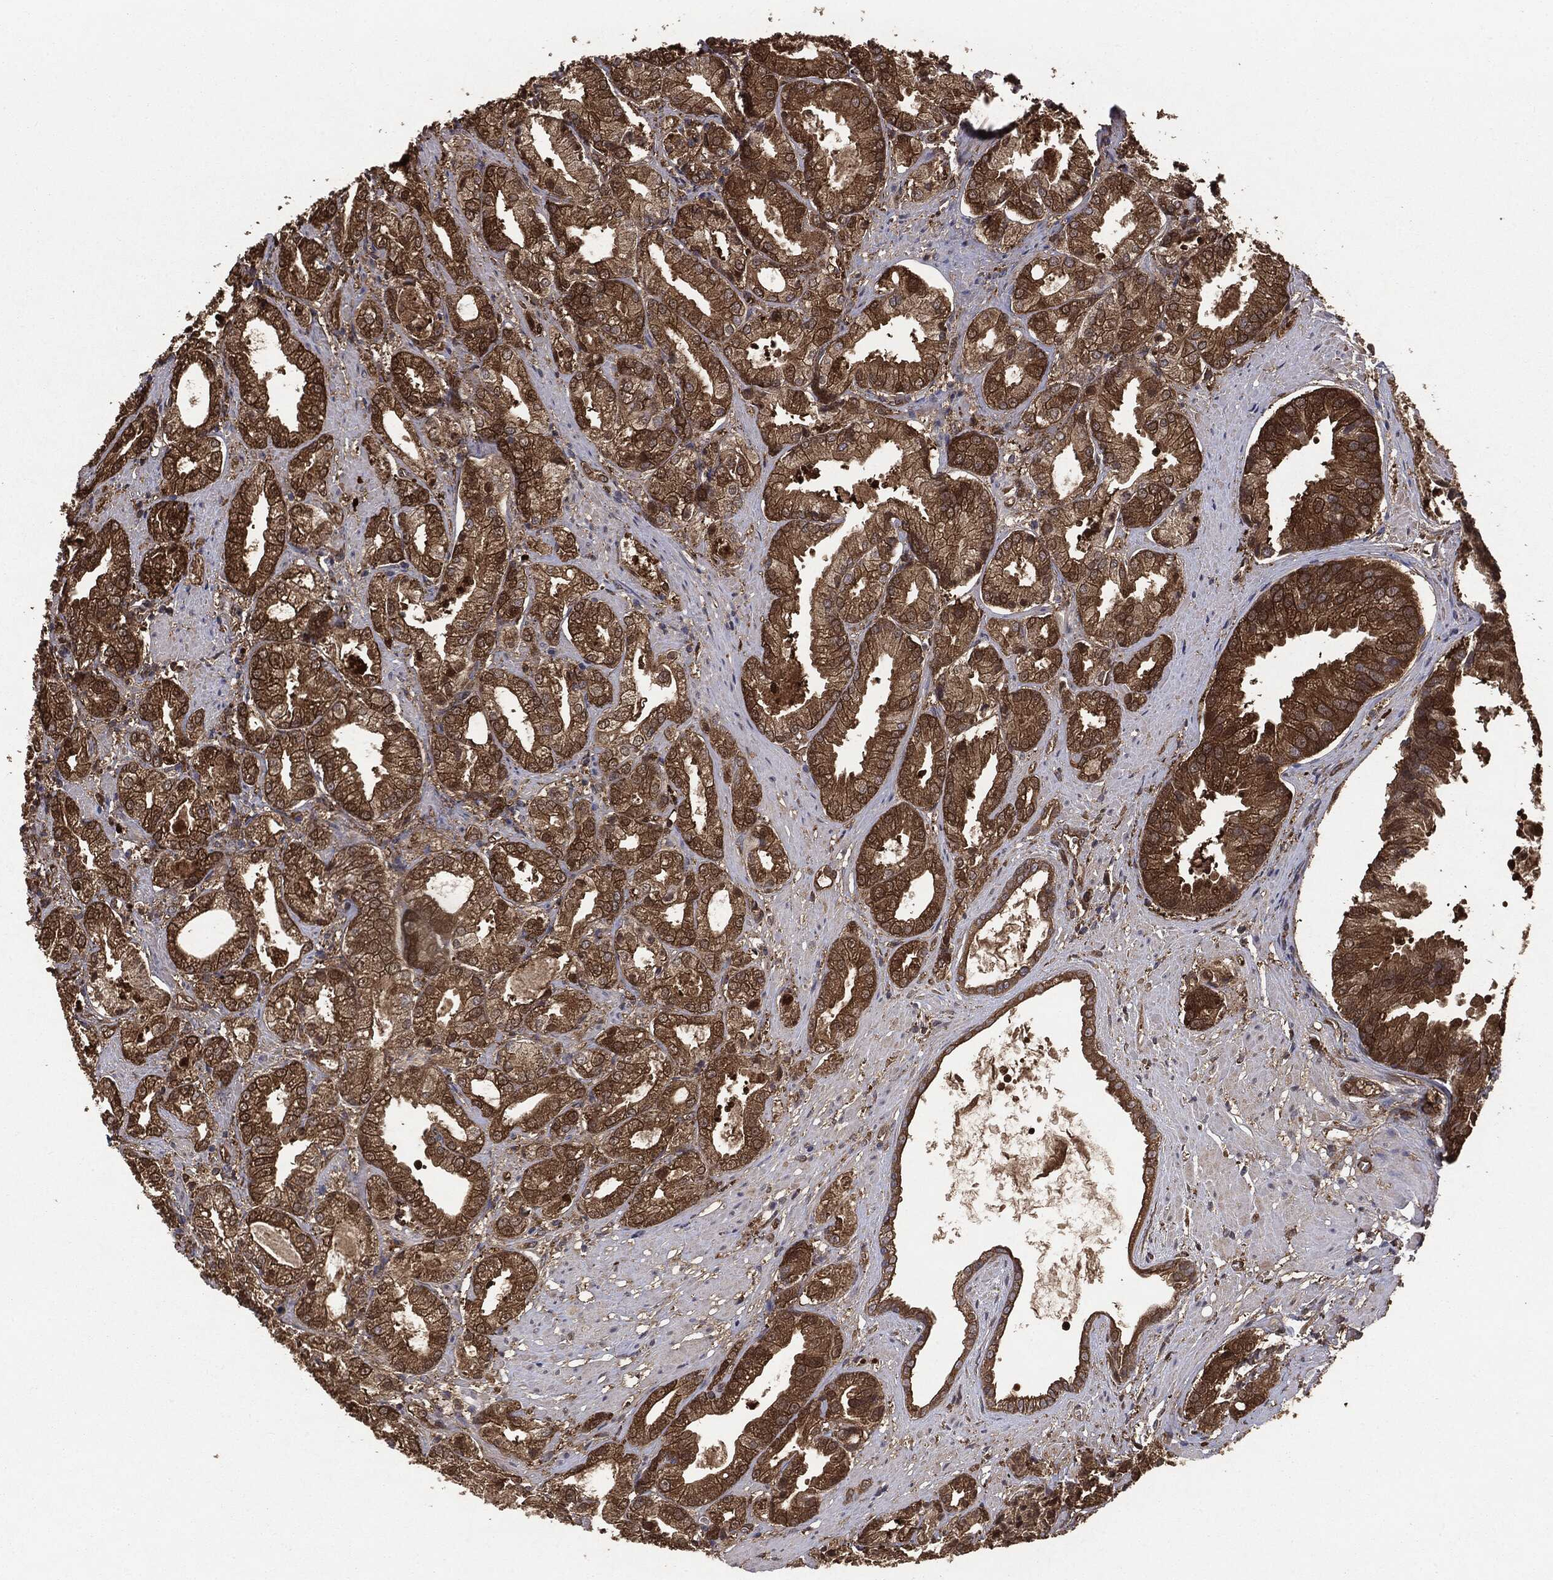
{"staining": {"intensity": "strong", "quantity": ">75%", "location": "cytoplasmic/membranous"}, "tissue": "prostate cancer", "cell_type": "Tumor cells", "image_type": "cancer", "snomed": [{"axis": "morphology", "description": "Adenocarcinoma, High grade"}, {"axis": "topography", "description": "Prostate"}], "caption": "About >75% of tumor cells in prostate high-grade adenocarcinoma demonstrate strong cytoplasmic/membranous protein positivity as visualized by brown immunohistochemical staining.", "gene": "NME1", "patient": {"sex": "male", "age": 61}}